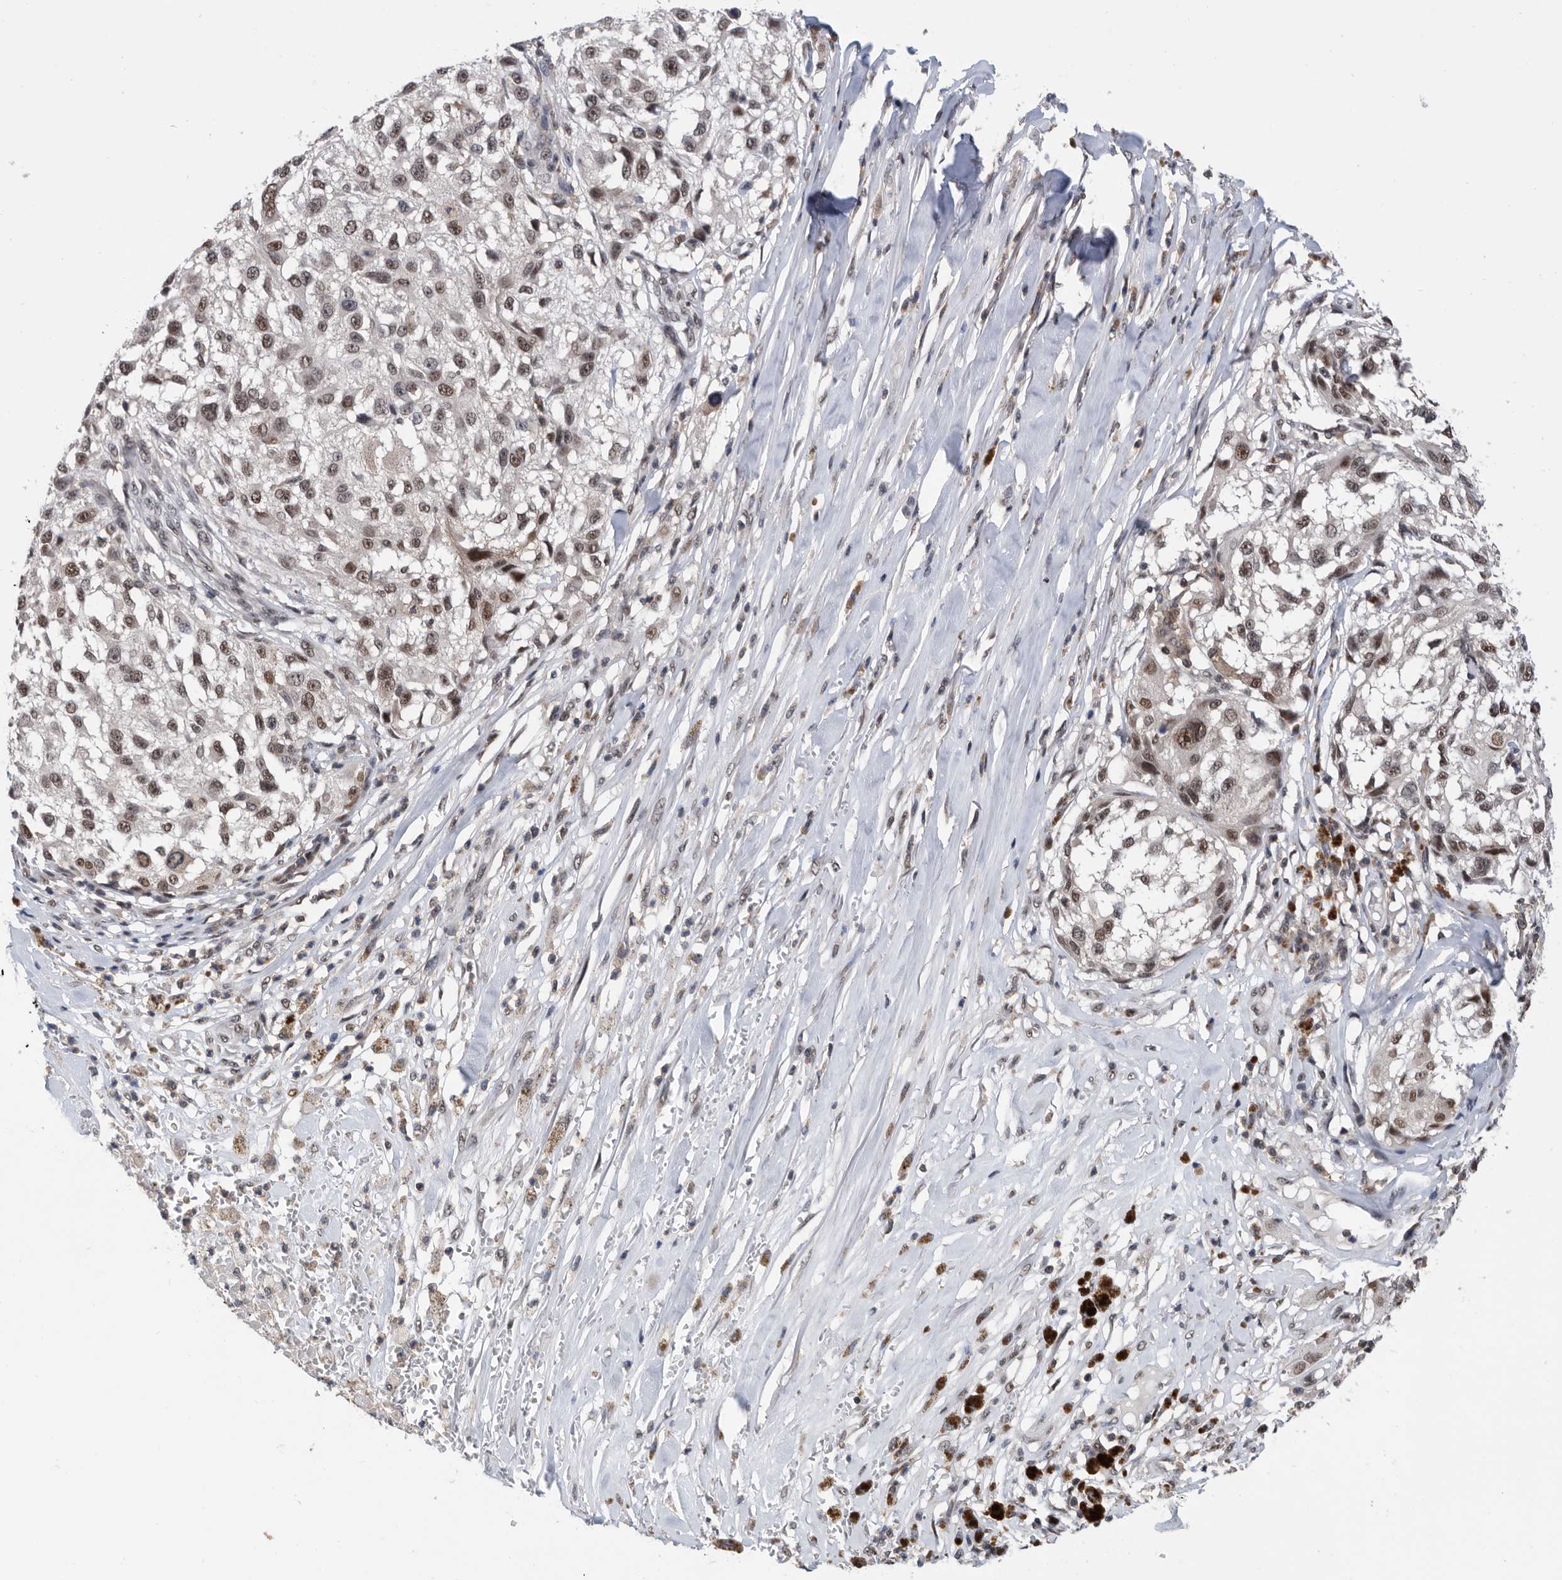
{"staining": {"intensity": "moderate", "quantity": ">75%", "location": "nuclear"}, "tissue": "melanoma", "cell_type": "Tumor cells", "image_type": "cancer", "snomed": [{"axis": "morphology", "description": "Necrosis, NOS"}, {"axis": "morphology", "description": "Malignant melanoma, NOS"}, {"axis": "topography", "description": "Skin"}], "caption": "Immunohistochemistry (IHC) (DAB (3,3'-diaminobenzidine)) staining of malignant melanoma demonstrates moderate nuclear protein staining in about >75% of tumor cells.", "gene": "ZNF260", "patient": {"sex": "female", "age": 87}}